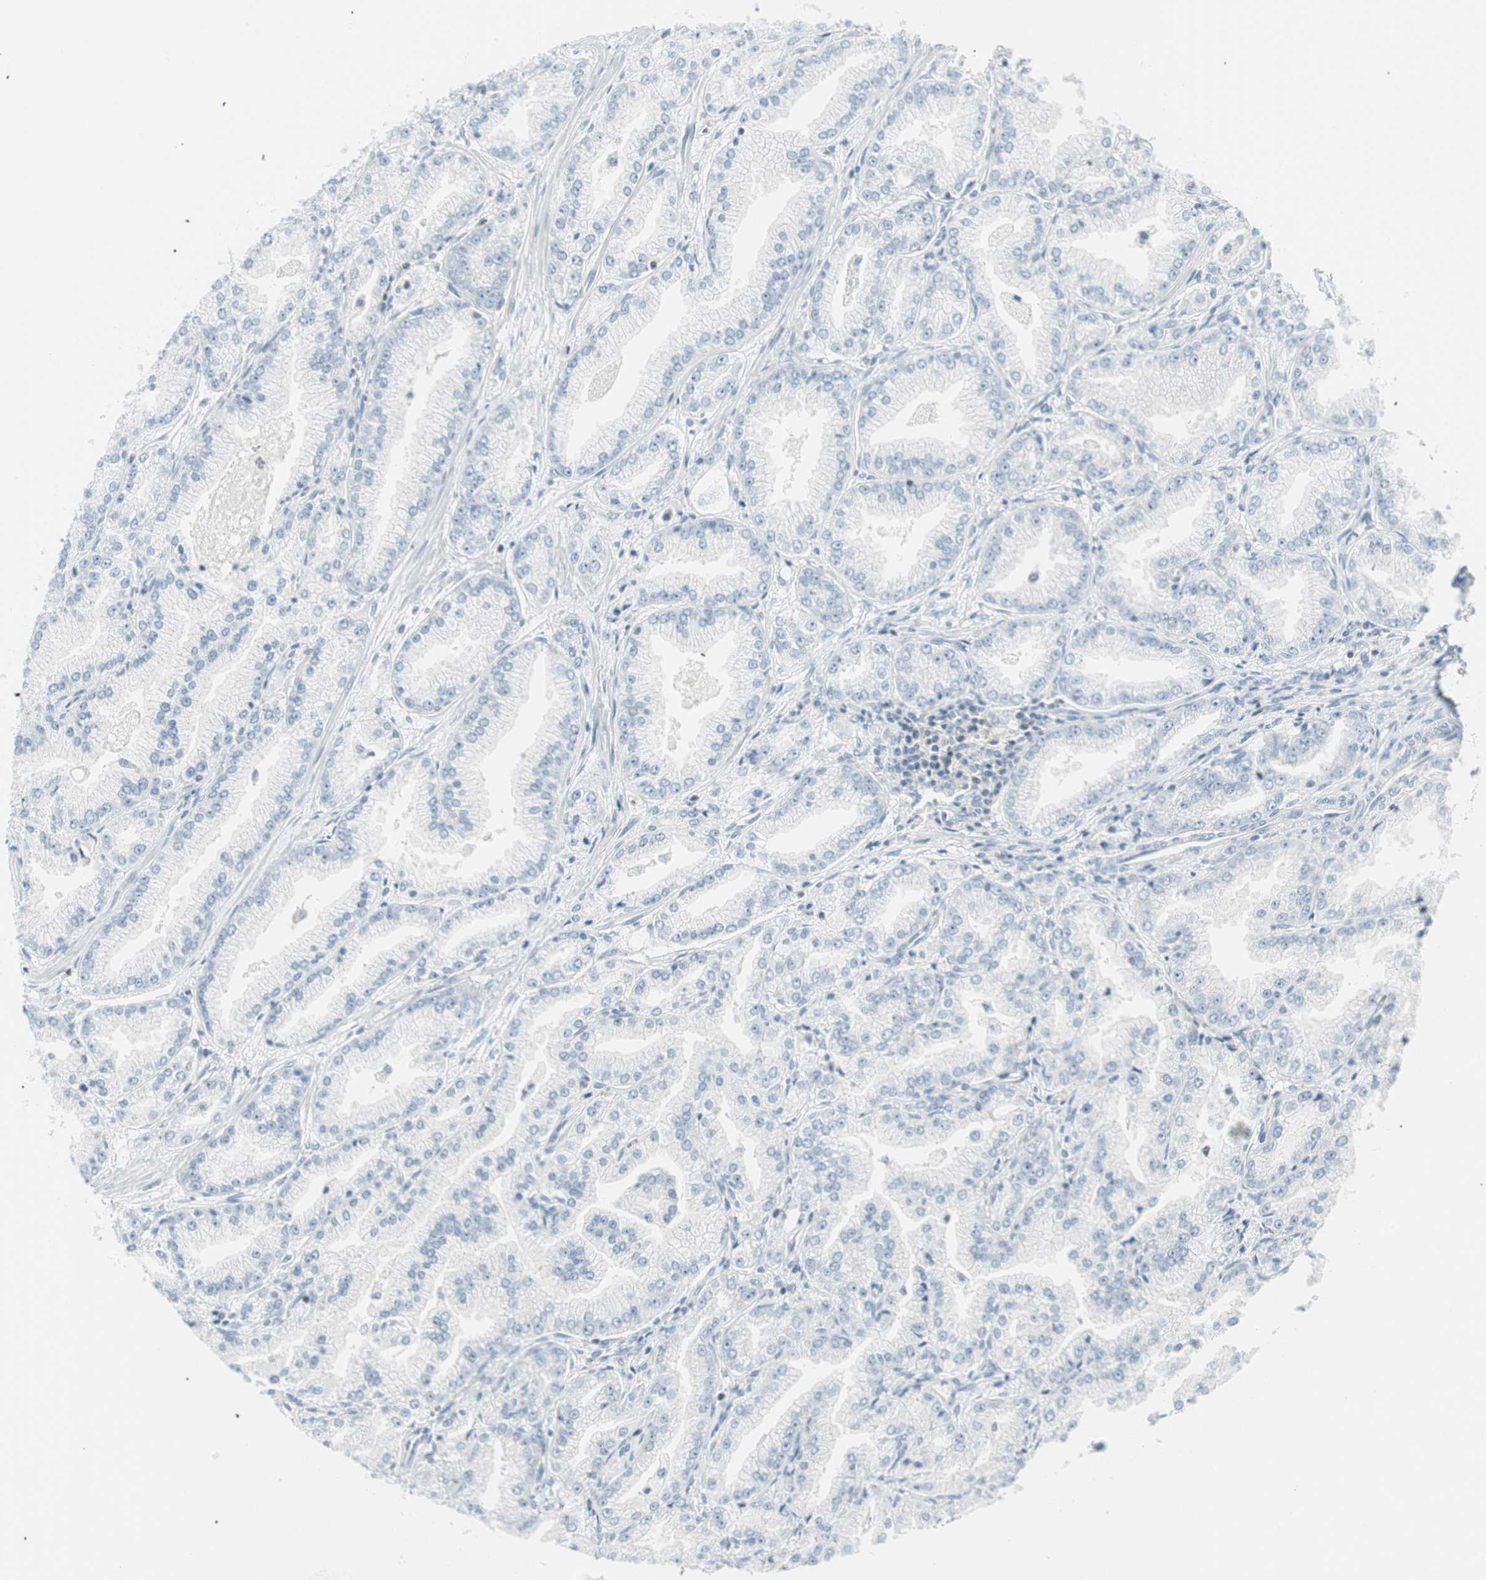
{"staining": {"intensity": "negative", "quantity": "none", "location": "none"}, "tissue": "prostate cancer", "cell_type": "Tumor cells", "image_type": "cancer", "snomed": [{"axis": "morphology", "description": "Adenocarcinoma, High grade"}, {"axis": "topography", "description": "Prostate"}], "caption": "DAB (3,3'-diaminobenzidine) immunohistochemical staining of human prostate high-grade adenocarcinoma shows no significant expression in tumor cells. Nuclei are stained in blue.", "gene": "PPP1CA", "patient": {"sex": "male", "age": 61}}